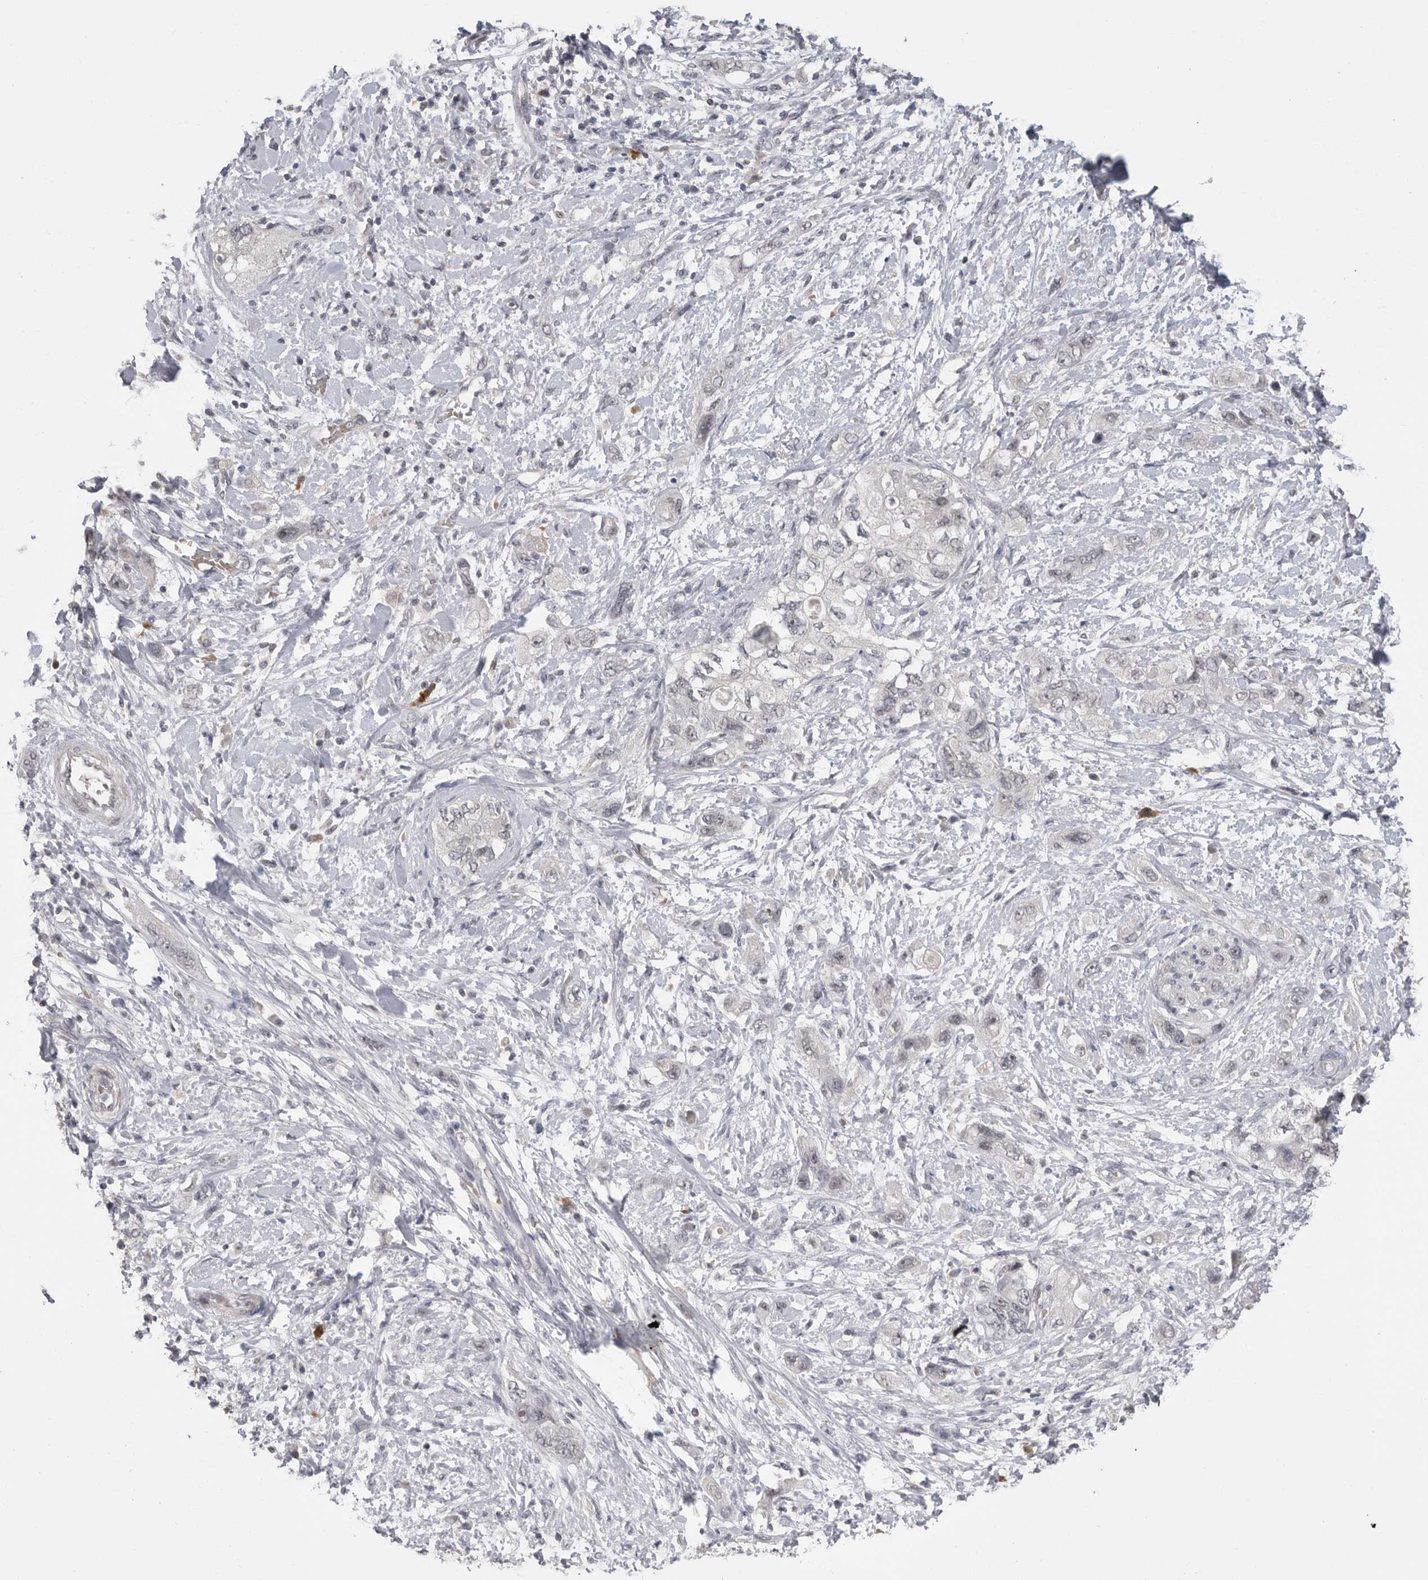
{"staining": {"intensity": "negative", "quantity": "none", "location": "none"}, "tissue": "pancreatic cancer", "cell_type": "Tumor cells", "image_type": "cancer", "snomed": [{"axis": "morphology", "description": "Adenocarcinoma, NOS"}, {"axis": "topography", "description": "Pancreas"}], "caption": "Image shows no significant protein positivity in tumor cells of pancreatic cancer (adenocarcinoma).", "gene": "PLEKHF1", "patient": {"sex": "female", "age": 73}}